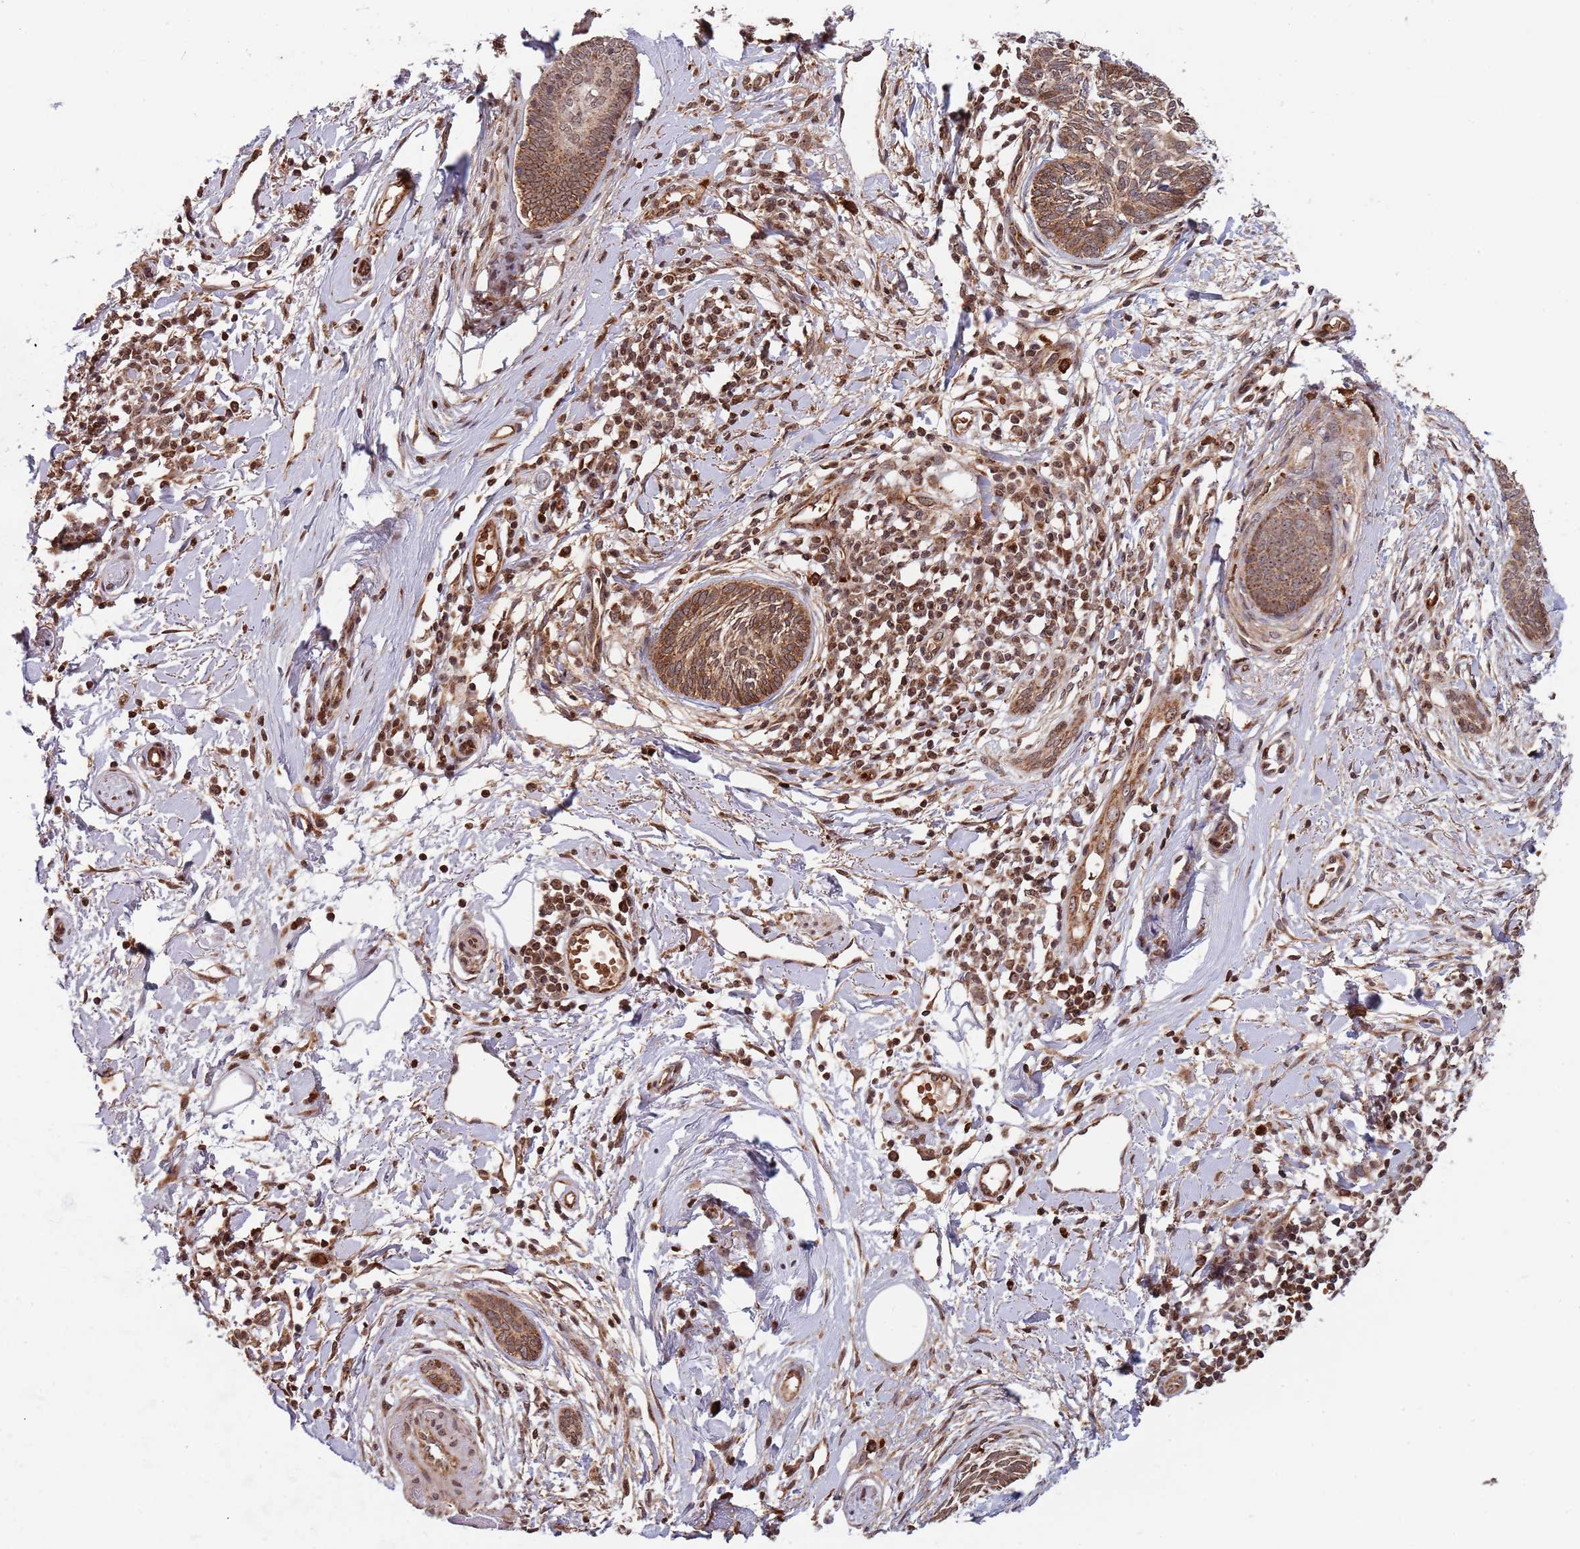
{"staining": {"intensity": "moderate", "quantity": ">75%", "location": "cytoplasmic/membranous"}, "tissue": "skin cancer", "cell_type": "Tumor cells", "image_type": "cancer", "snomed": [{"axis": "morphology", "description": "Basal cell carcinoma"}, {"axis": "topography", "description": "Skin"}], "caption": "A medium amount of moderate cytoplasmic/membranous expression is seen in approximately >75% of tumor cells in basal cell carcinoma (skin) tissue.", "gene": "DCHS1", "patient": {"sex": "female", "age": 81}}